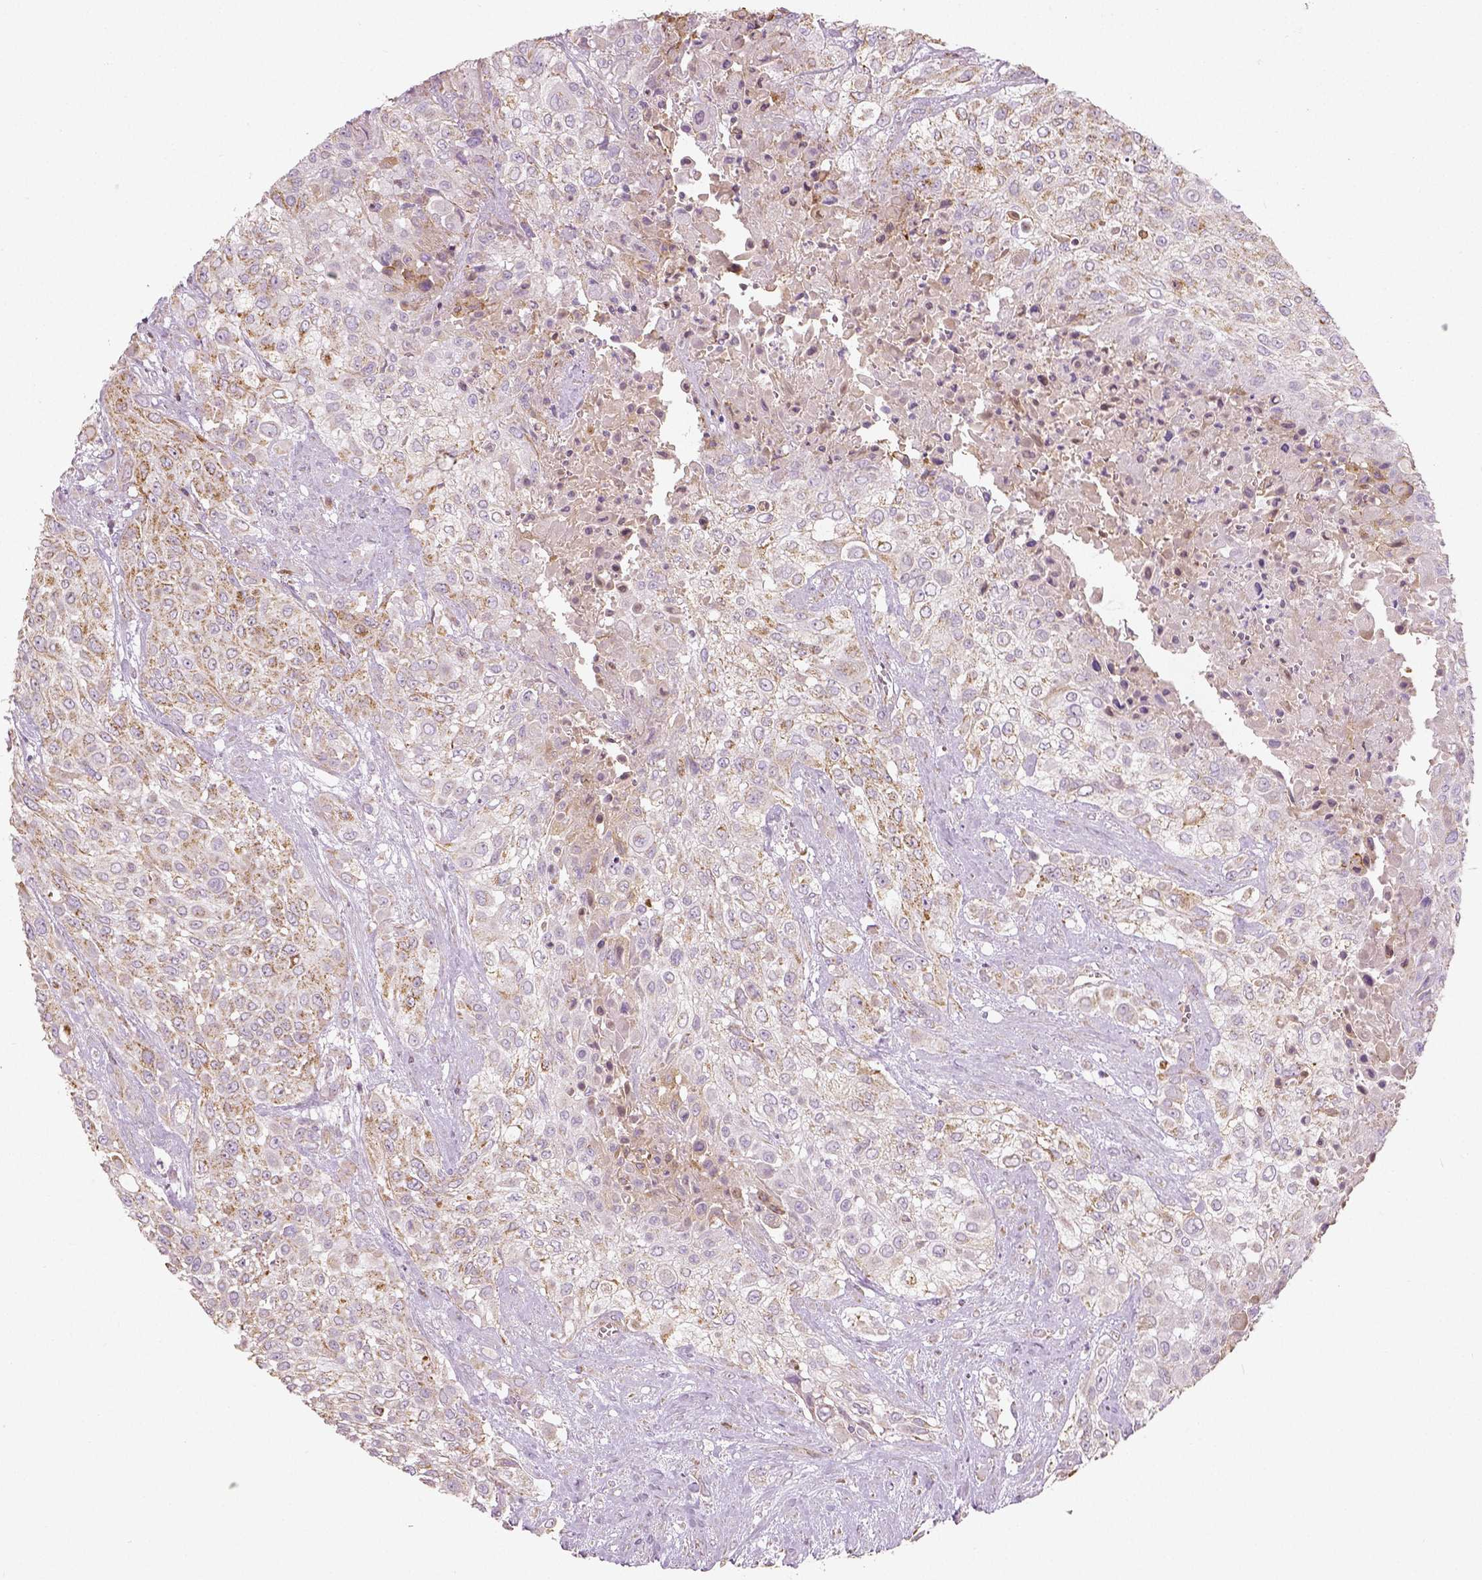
{"staining": {"intensity": "moderate", "quantity": "25%-75%", "location": "cytoplasmic/membranous"}, "tissue": "urothelial cancer", "cell_type": "Tumor cells", "image_type": "cancer", "snomed": [{"axis": "morphology", "description": "Urothelial carcinoma, High grade"}, {"axis": "topography", "description": "Urinary bladder"}], "caption": "Human urothelial carcinoma (high-grade) stained for a protein (brown) reveals moderate cytoplasmic/membranous positive staining in about 25%-75% of tumor cells.", "gene": "PGAM5", "patient": {"sex": "male", "age": 57}}